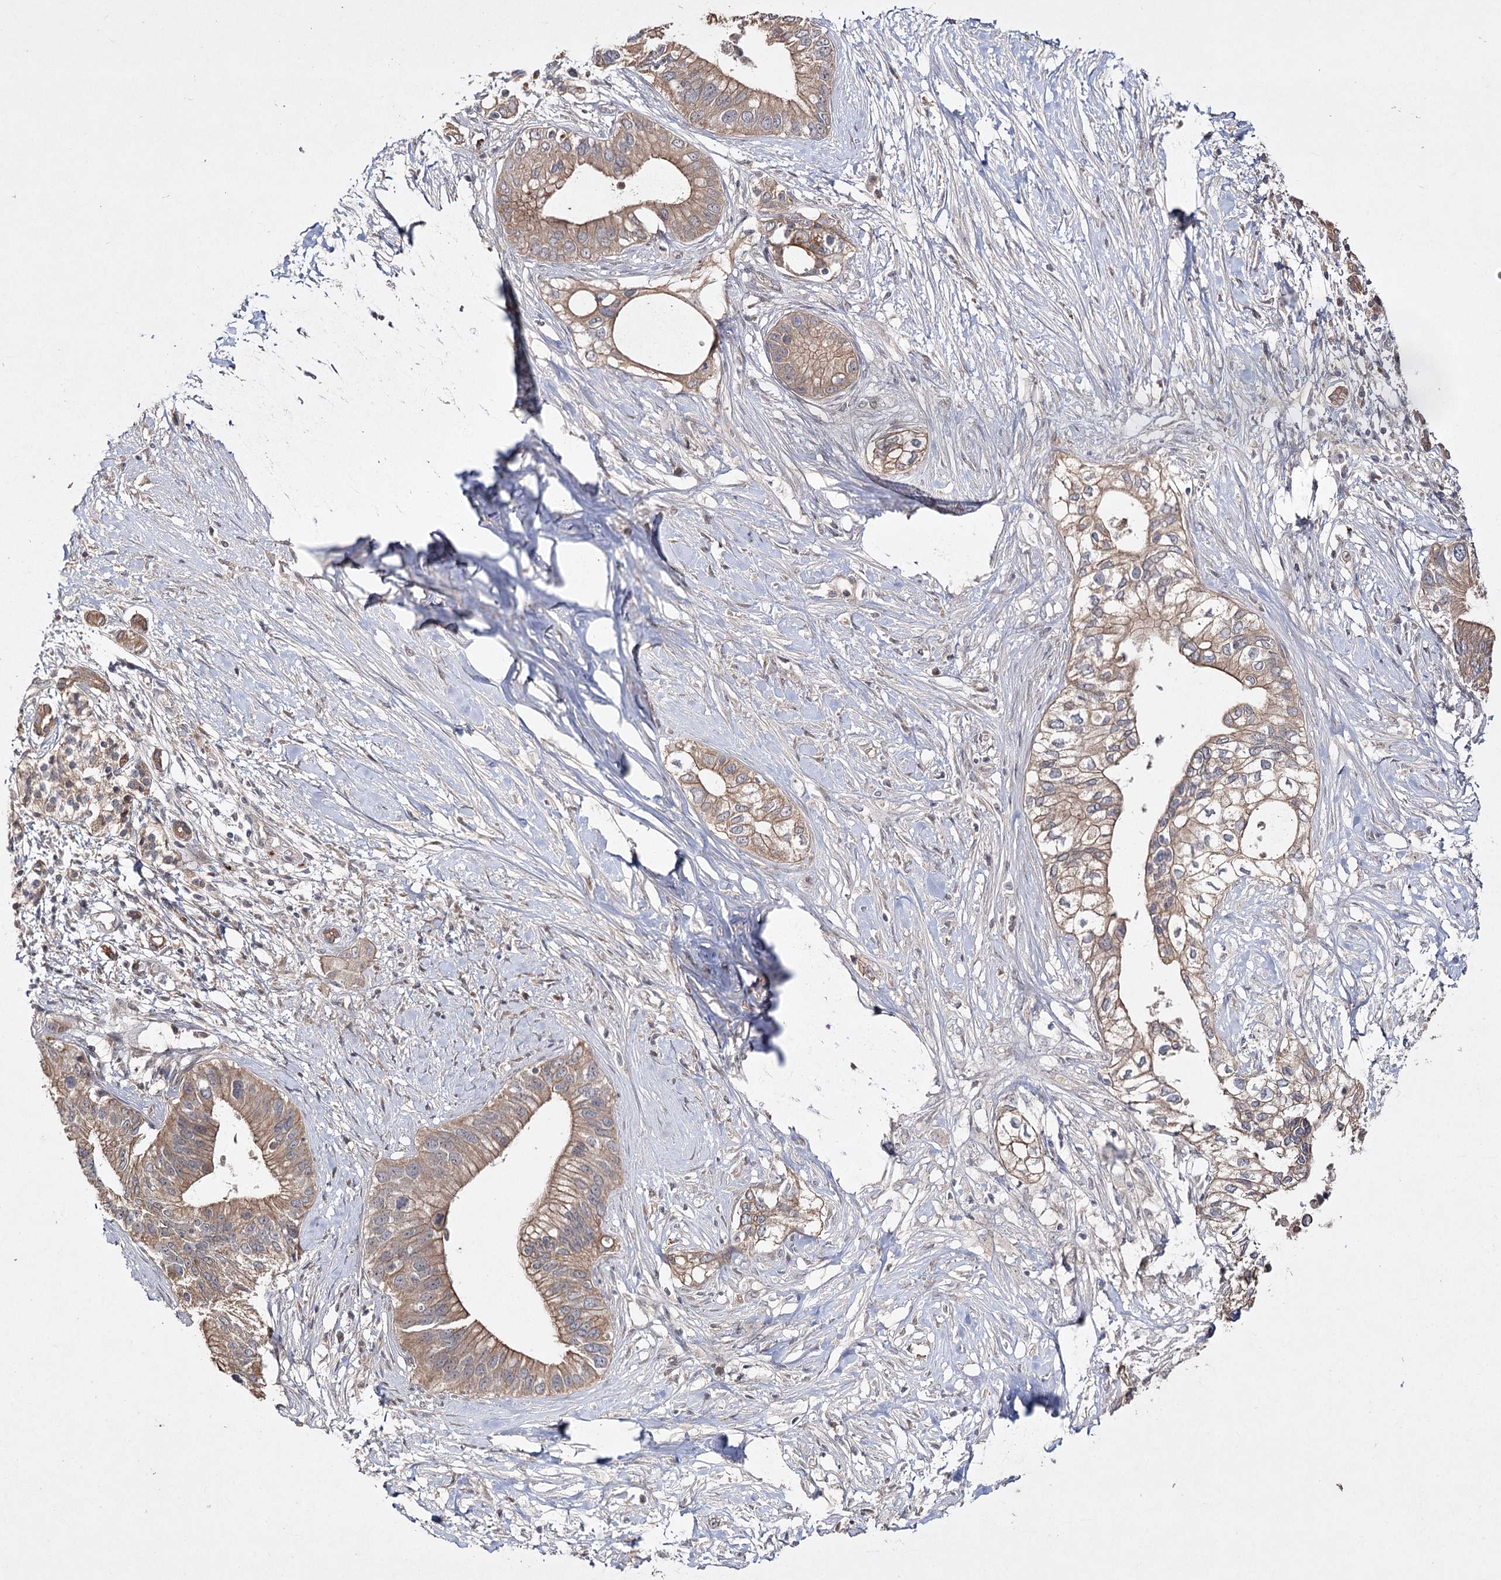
{"staining": {"intensity": "moderate", "quantity": ">75%", "location": "cytoplasmic/membranous"}, "tissue": "pancreatic cancer", "cell_type": "Tumor cells", "image_type": "cancer", "snomed": [{"axis": "morphology", "description": "Normal tissue, NOS"}, {"axis": "morphology", "description": "Adenocarcinoma, NOS"}, {"axis": "topography", "description": "Pancreas"}, {"axis": "topography", "description": "Peripheral nerve tissue"}], "caption": "Tumor cells display moderate cytoplasmic/membranous expression in approximately >75% of cells in pancreatic cancer (adenocarcinoma).", "gene": "FANCL", "patient": {"sex": "male", "age": 59}}